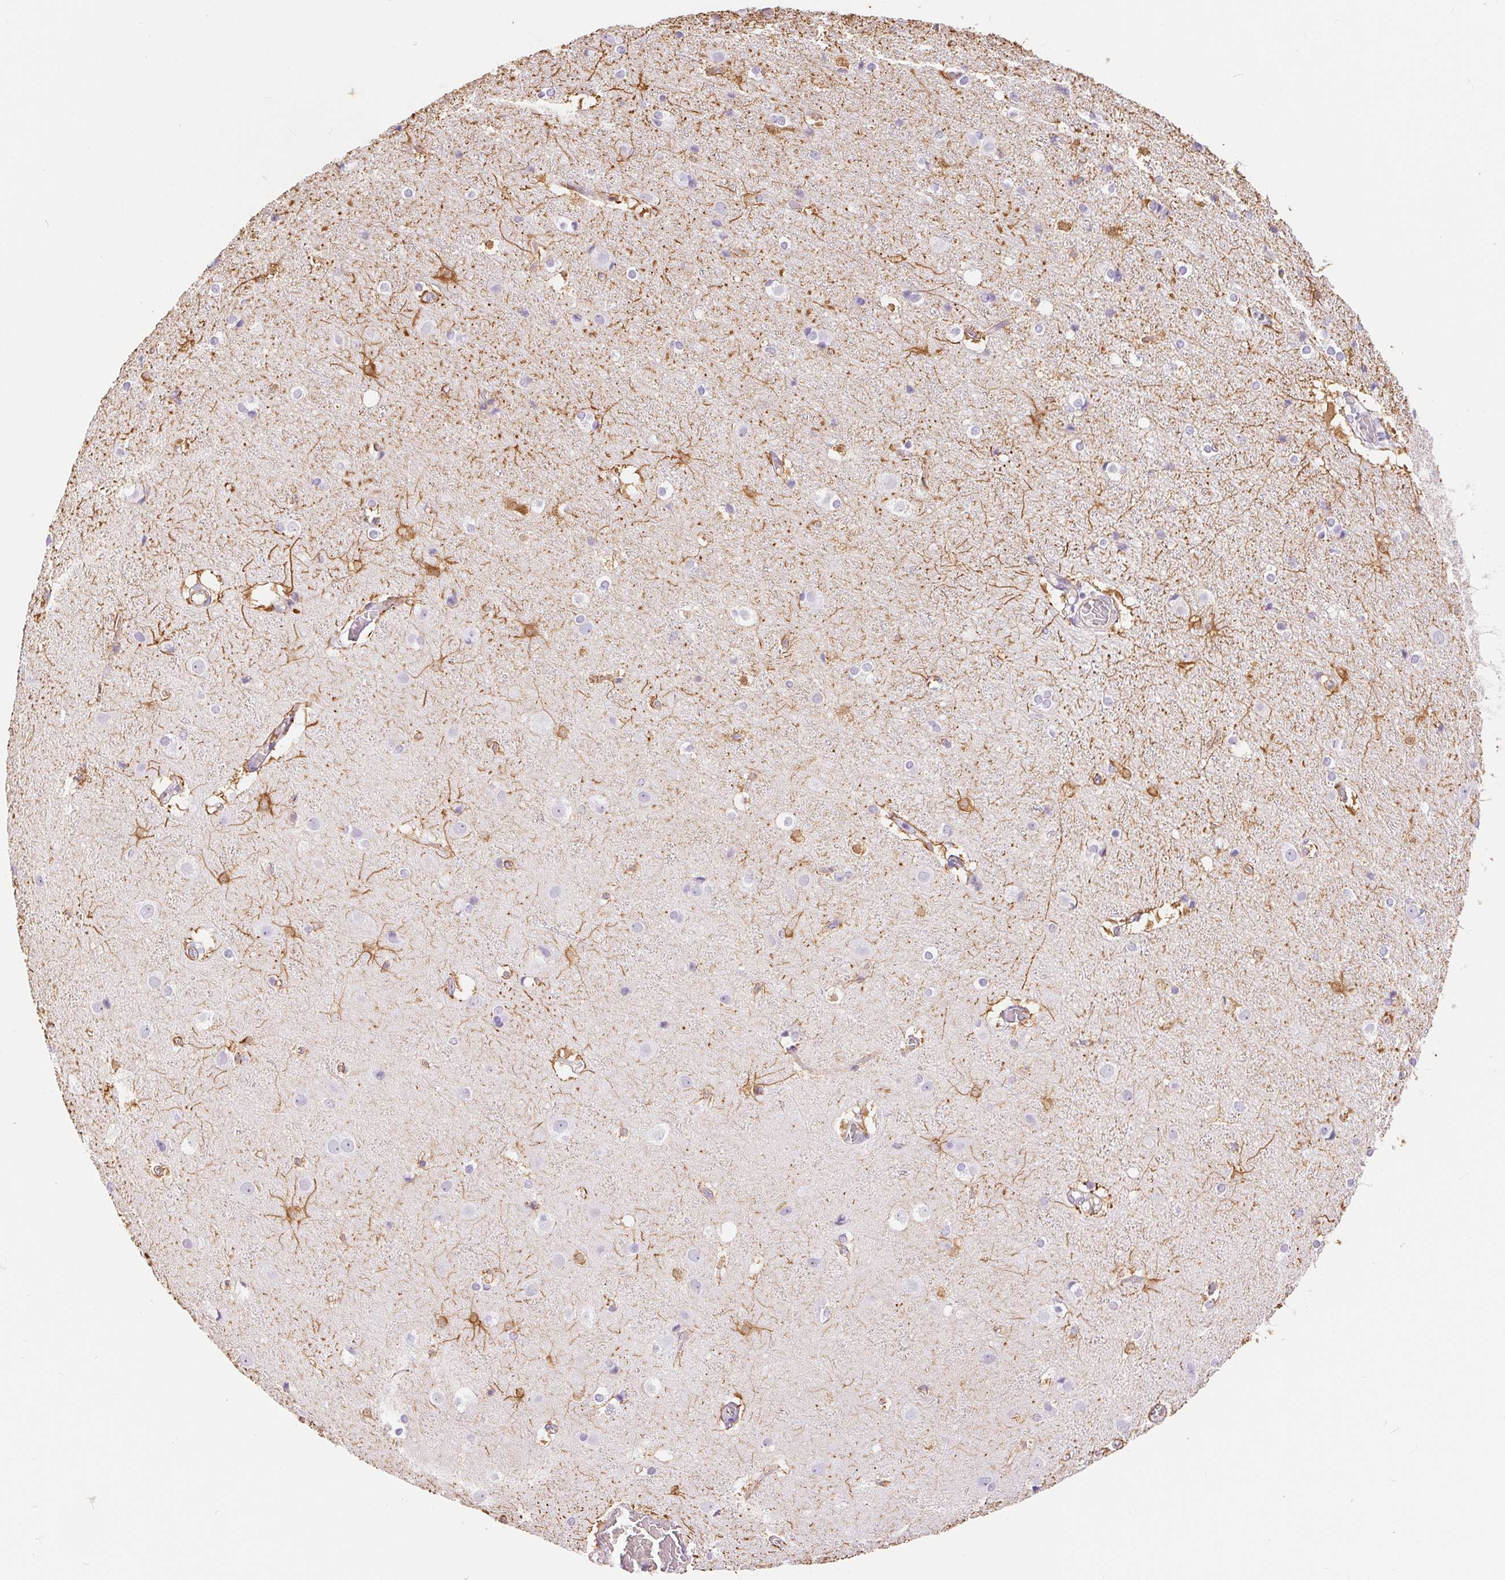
{"staining": {"intensity": "negative", "quantity": "none", "location": "none"}, "tissue": "cerebral cortex", "cell_type": "Endothelial cells", "image_type": "normal", "snomed": [{"axis": "morphology", "description": "Normal tissue, NOS"}, {"axis": "topography", "description": "Cerebral cortex"}], "caption": "Immunohistochemistry histopathology image of benign cerebral cortex: cerebral cortex stained with DAB shows no significant protein expression in endothelial cells.", "gene": "GFAP", "patient": {"sex": "female", "age": 52}}